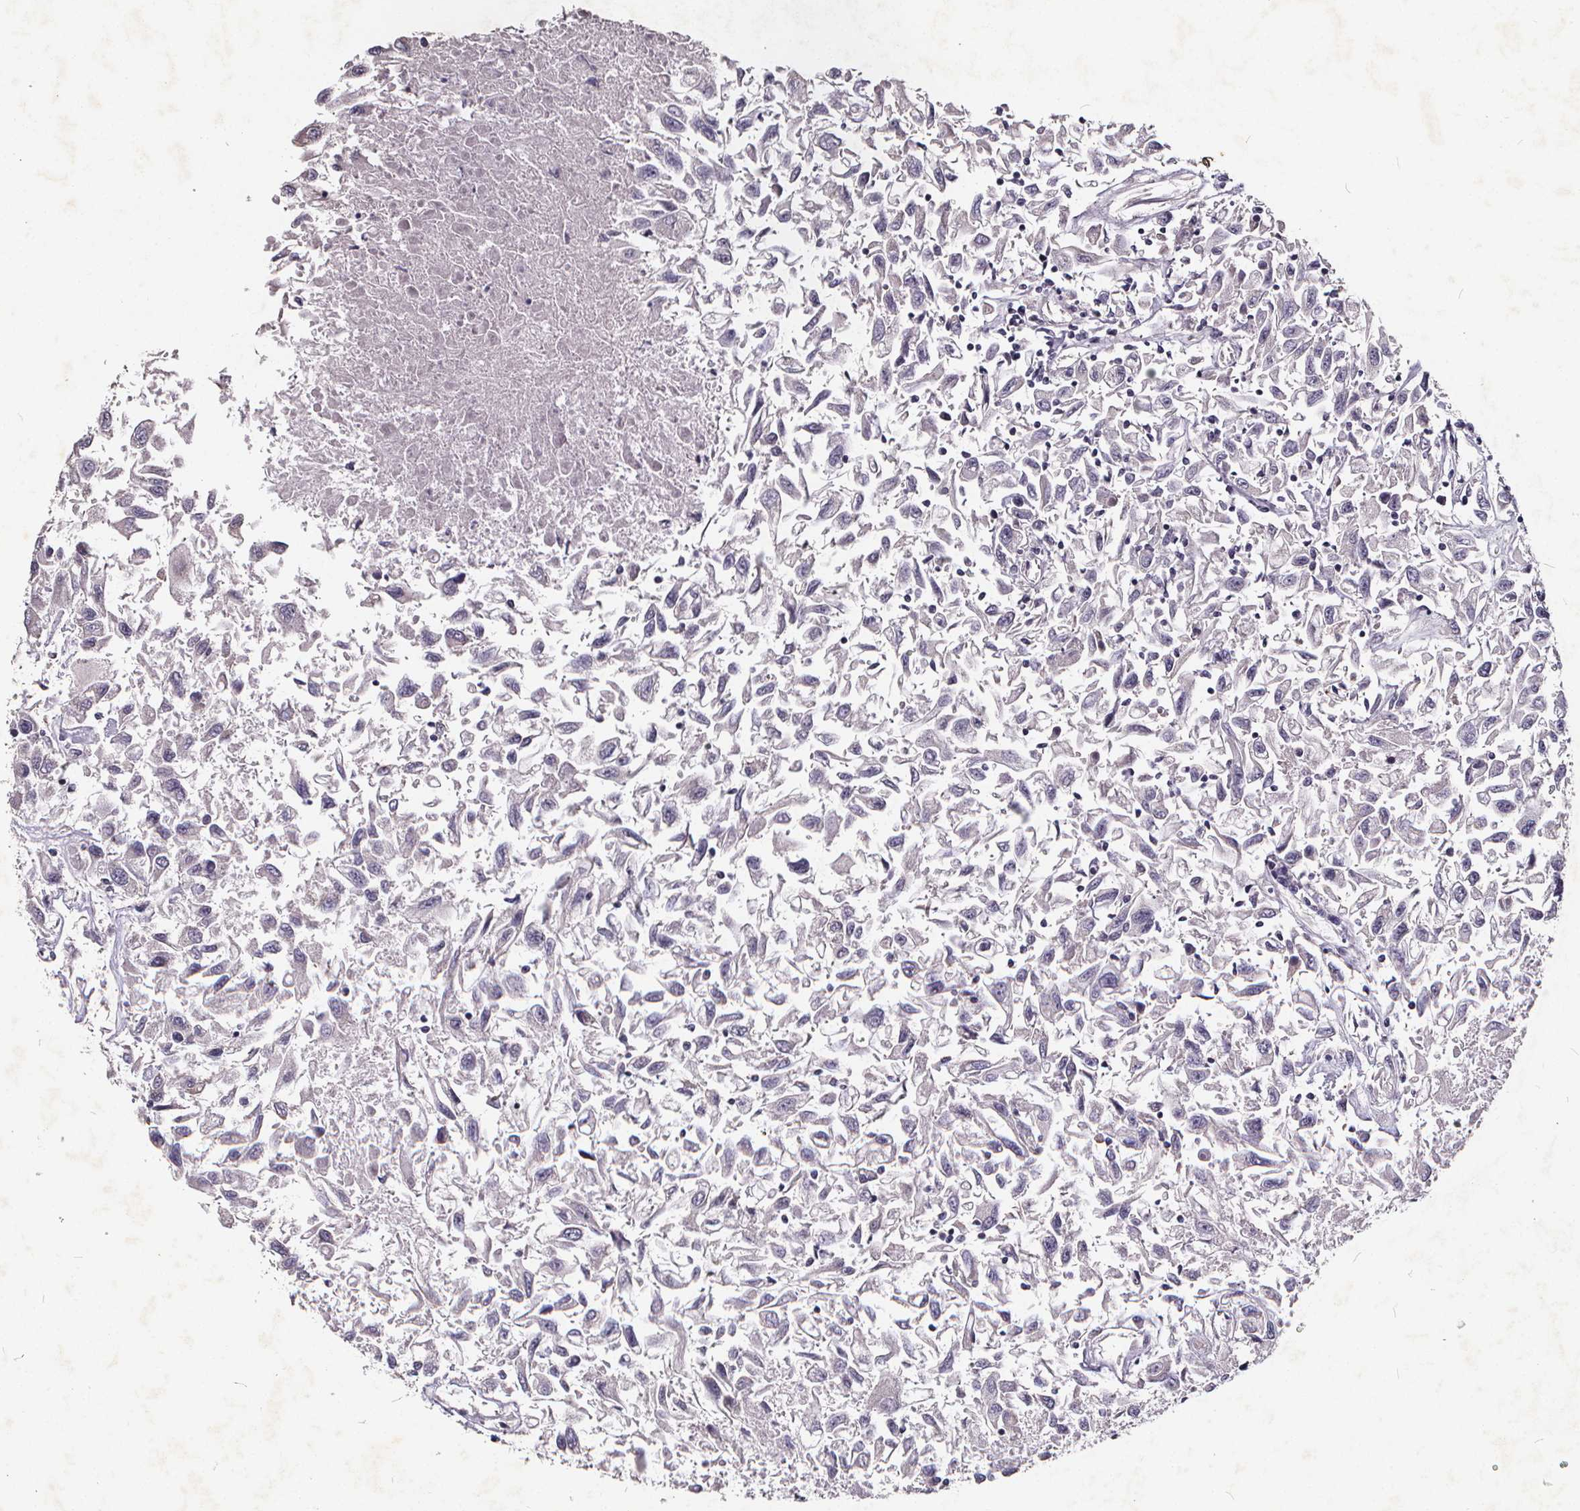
{"staining": {"intensity": "negative", "quantity": "none", "location": "none"}, "tissue": "renal cancer", "cell_type": "Tumor cells", "image_type": "cancer", "snomed": [{"axis": "morphology", "description": "Adenocarcinoma, NOS"}, {"axis": "topography", "description": "Kidney"}], "caption": "DAB immunohistochemical staining of human renal adenocarcinoma displays no significant positivity in tumor cells. (Stains: DAB immunohistochemistry (IHC) with hematoxylin counter stain, Microscopy: brightfield microscopy at high magnification).", "gene": "TSPAN14", "patient": {"sex": "female", "age": 76}}